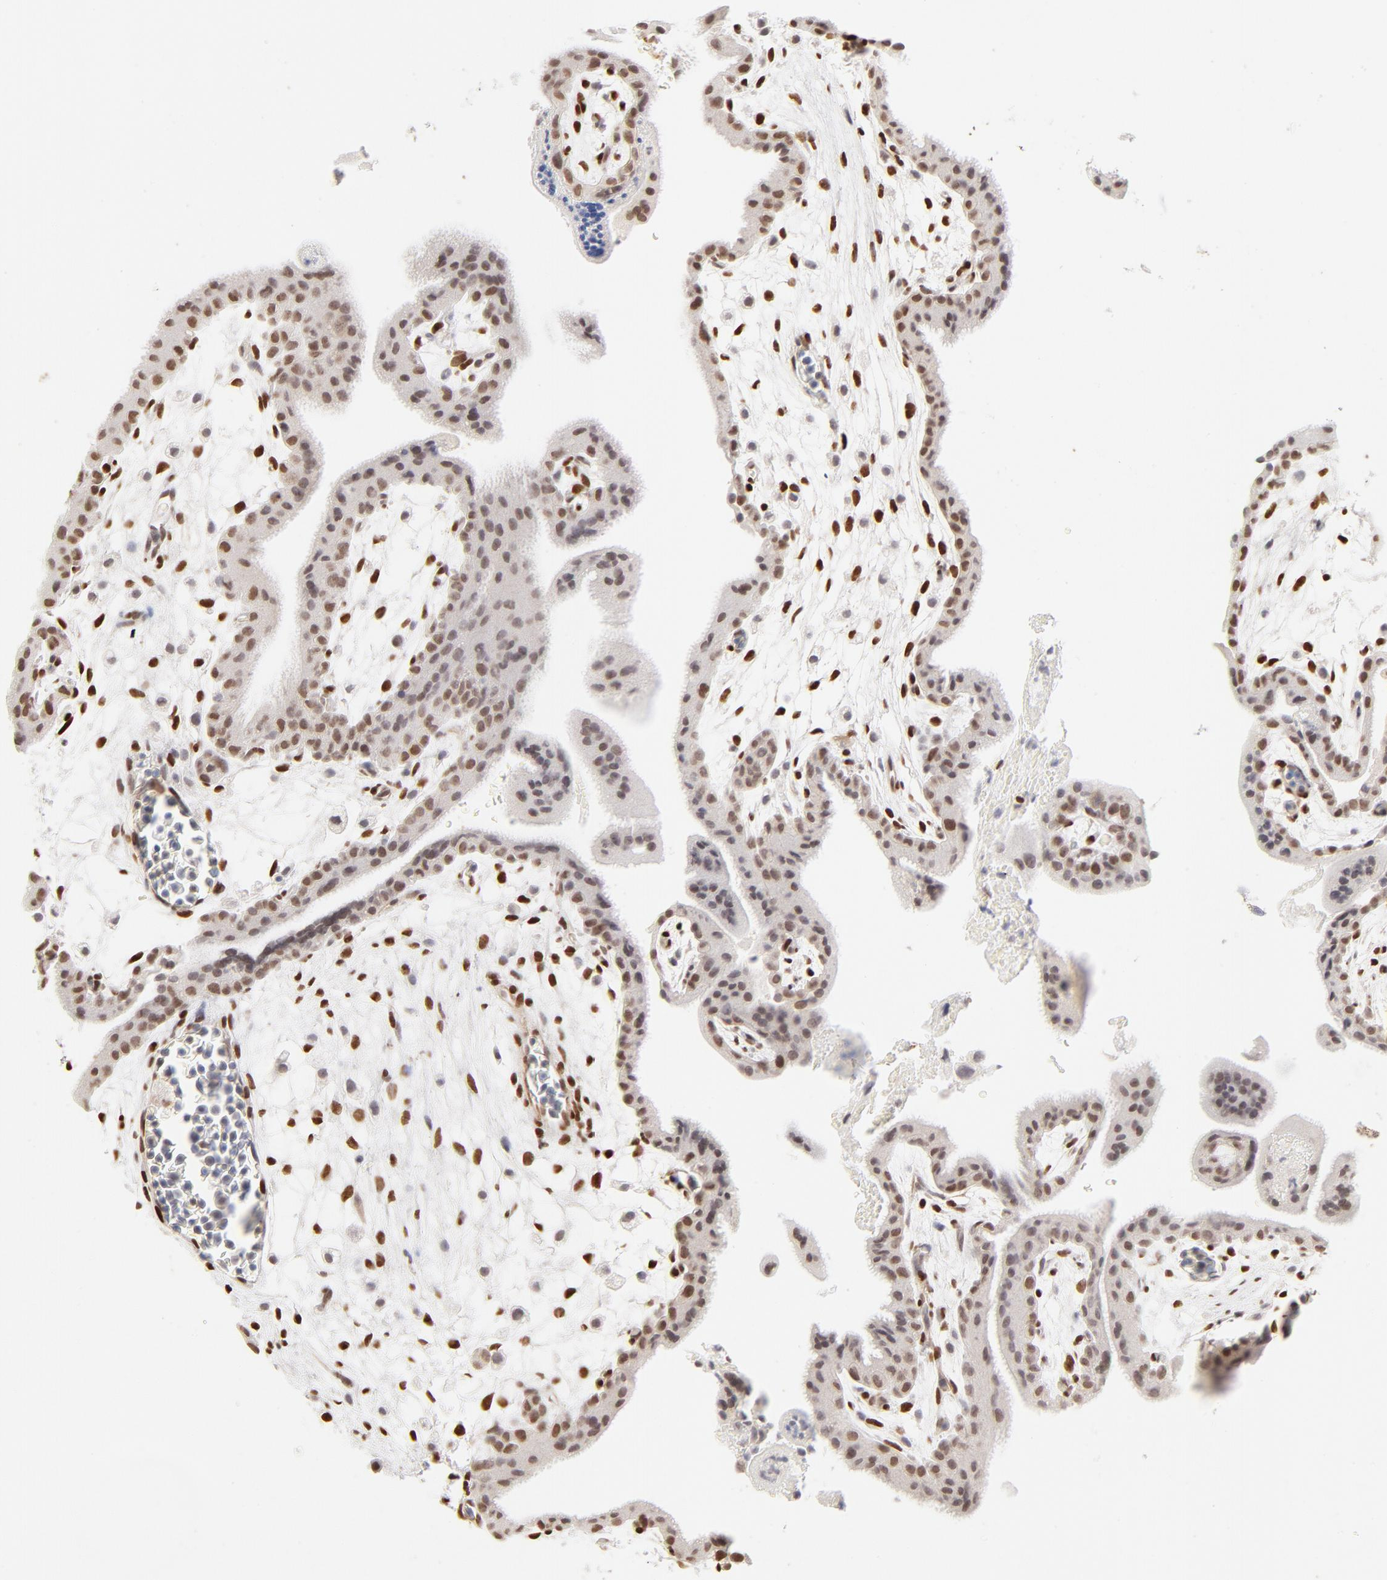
{"staining": {"intensity": "strong", "quantity": "25%-75%", "location": "nuclear"}, "tissue": "placenta", "cell_type": "Trophoblastic cells", "image_type": "normal", "snomed": [{"axis": "morphology", "description": "Normal tissue, NOS"}, {"axis": "topography", "description": "Placenta"}], "caption": "Immunohistochemical staining of benign placenta exhibits 25%-75% levels of strong nuclear protein positivity in about 25%-75% of trophoblastic cells.", "gene": "PBX1", "patient": {"sex": "female", "age": 35}}